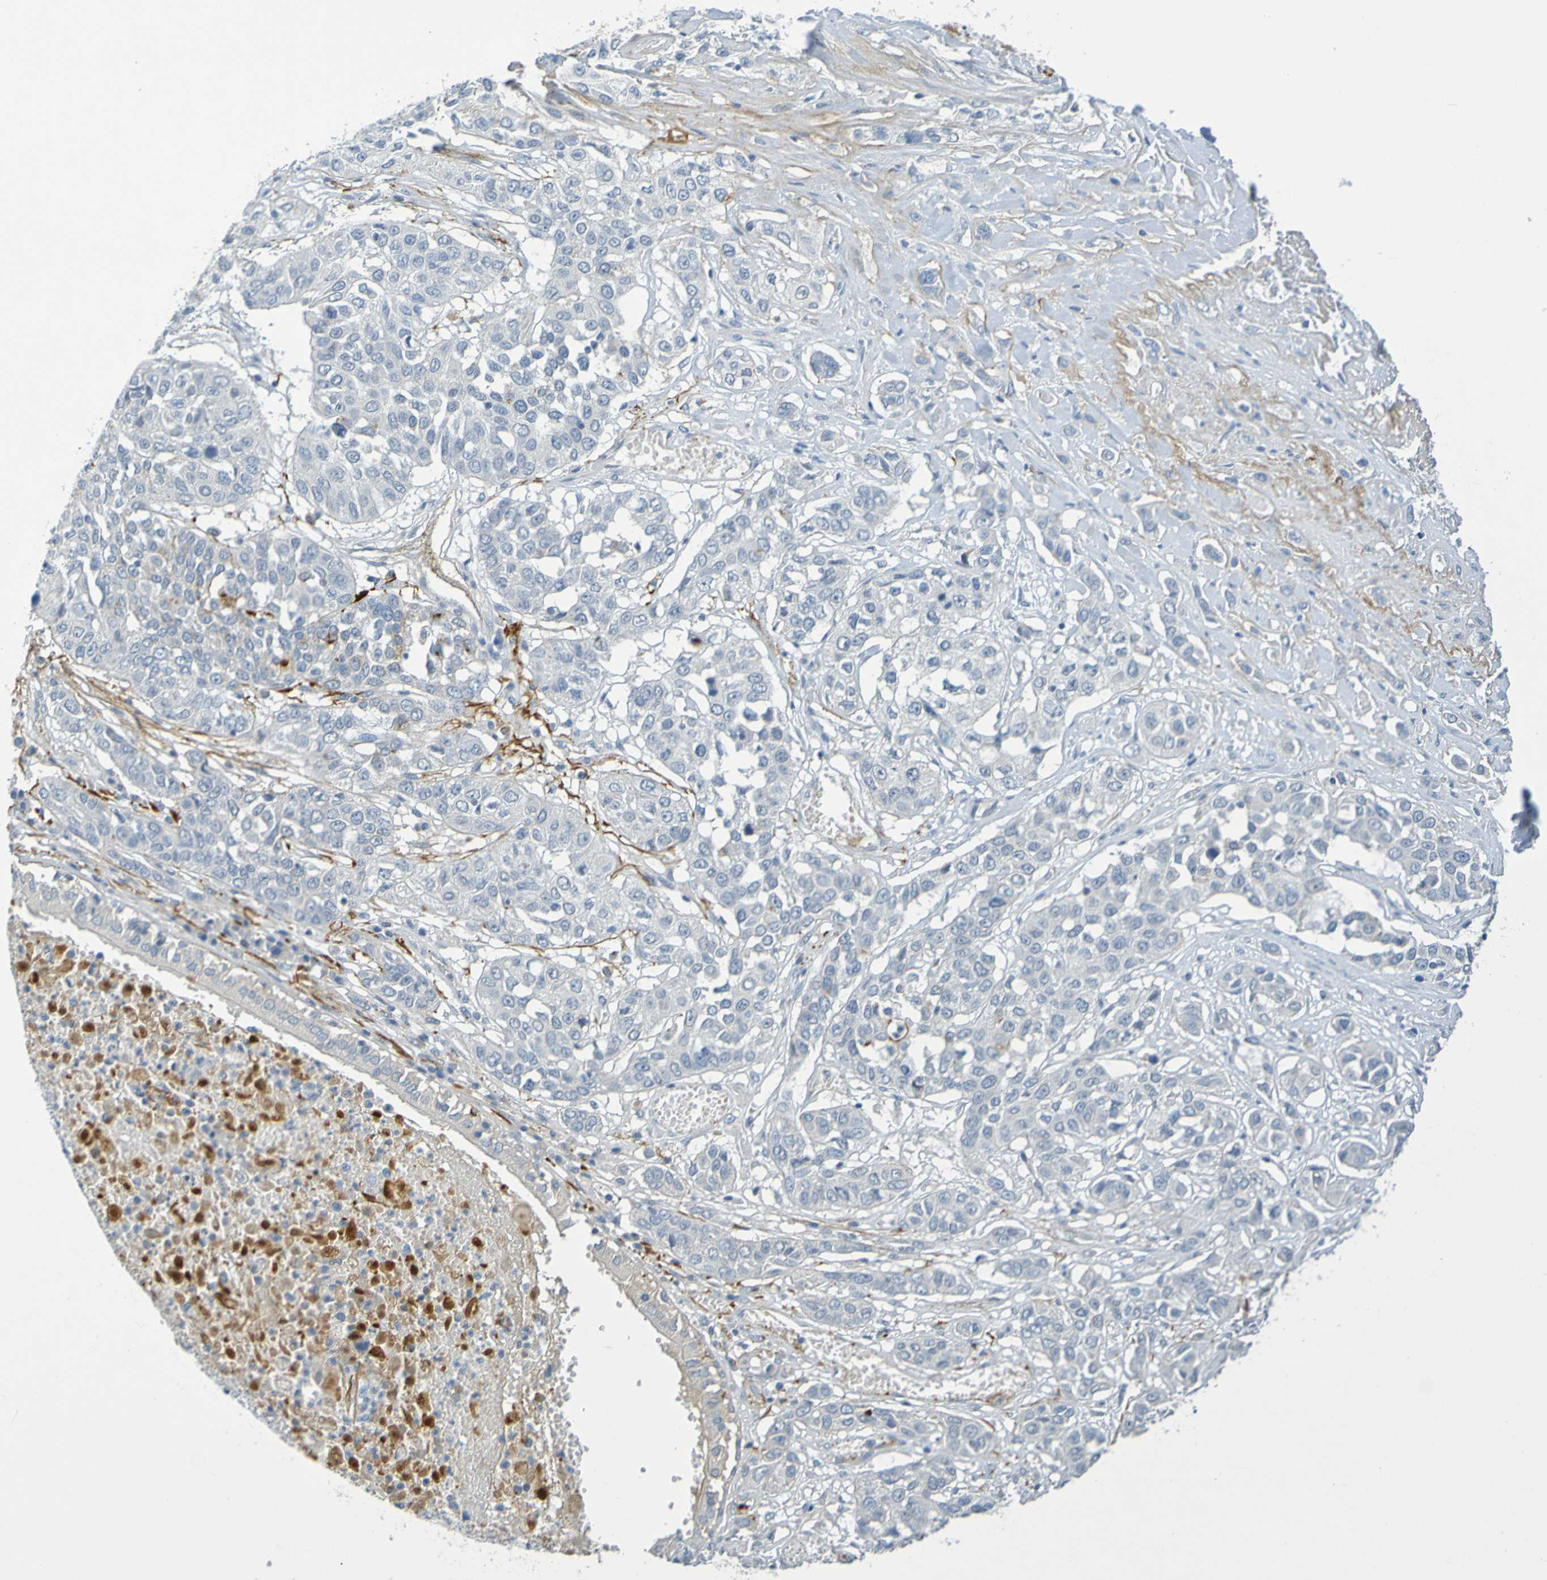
{"staining": {"intensity": "negative", "quantity": "none", "location": "none"}, "tissue": "lung cancer", "cell_type": "Tumor cells", "image_type": "cancer", "snomed": [{"axis": "morphology", "description": "Squamous cell carcinoma, NOS"}, {"axis": "topography", "description": "Lung"}], "caption": "The image exhibits no staining of tumor cells in squamous cell carcinoma (lung). (IHC, brightfield microscopy, high magnification).", "gene": "IL10", "patient": {"sex": "male", "age": 71}}